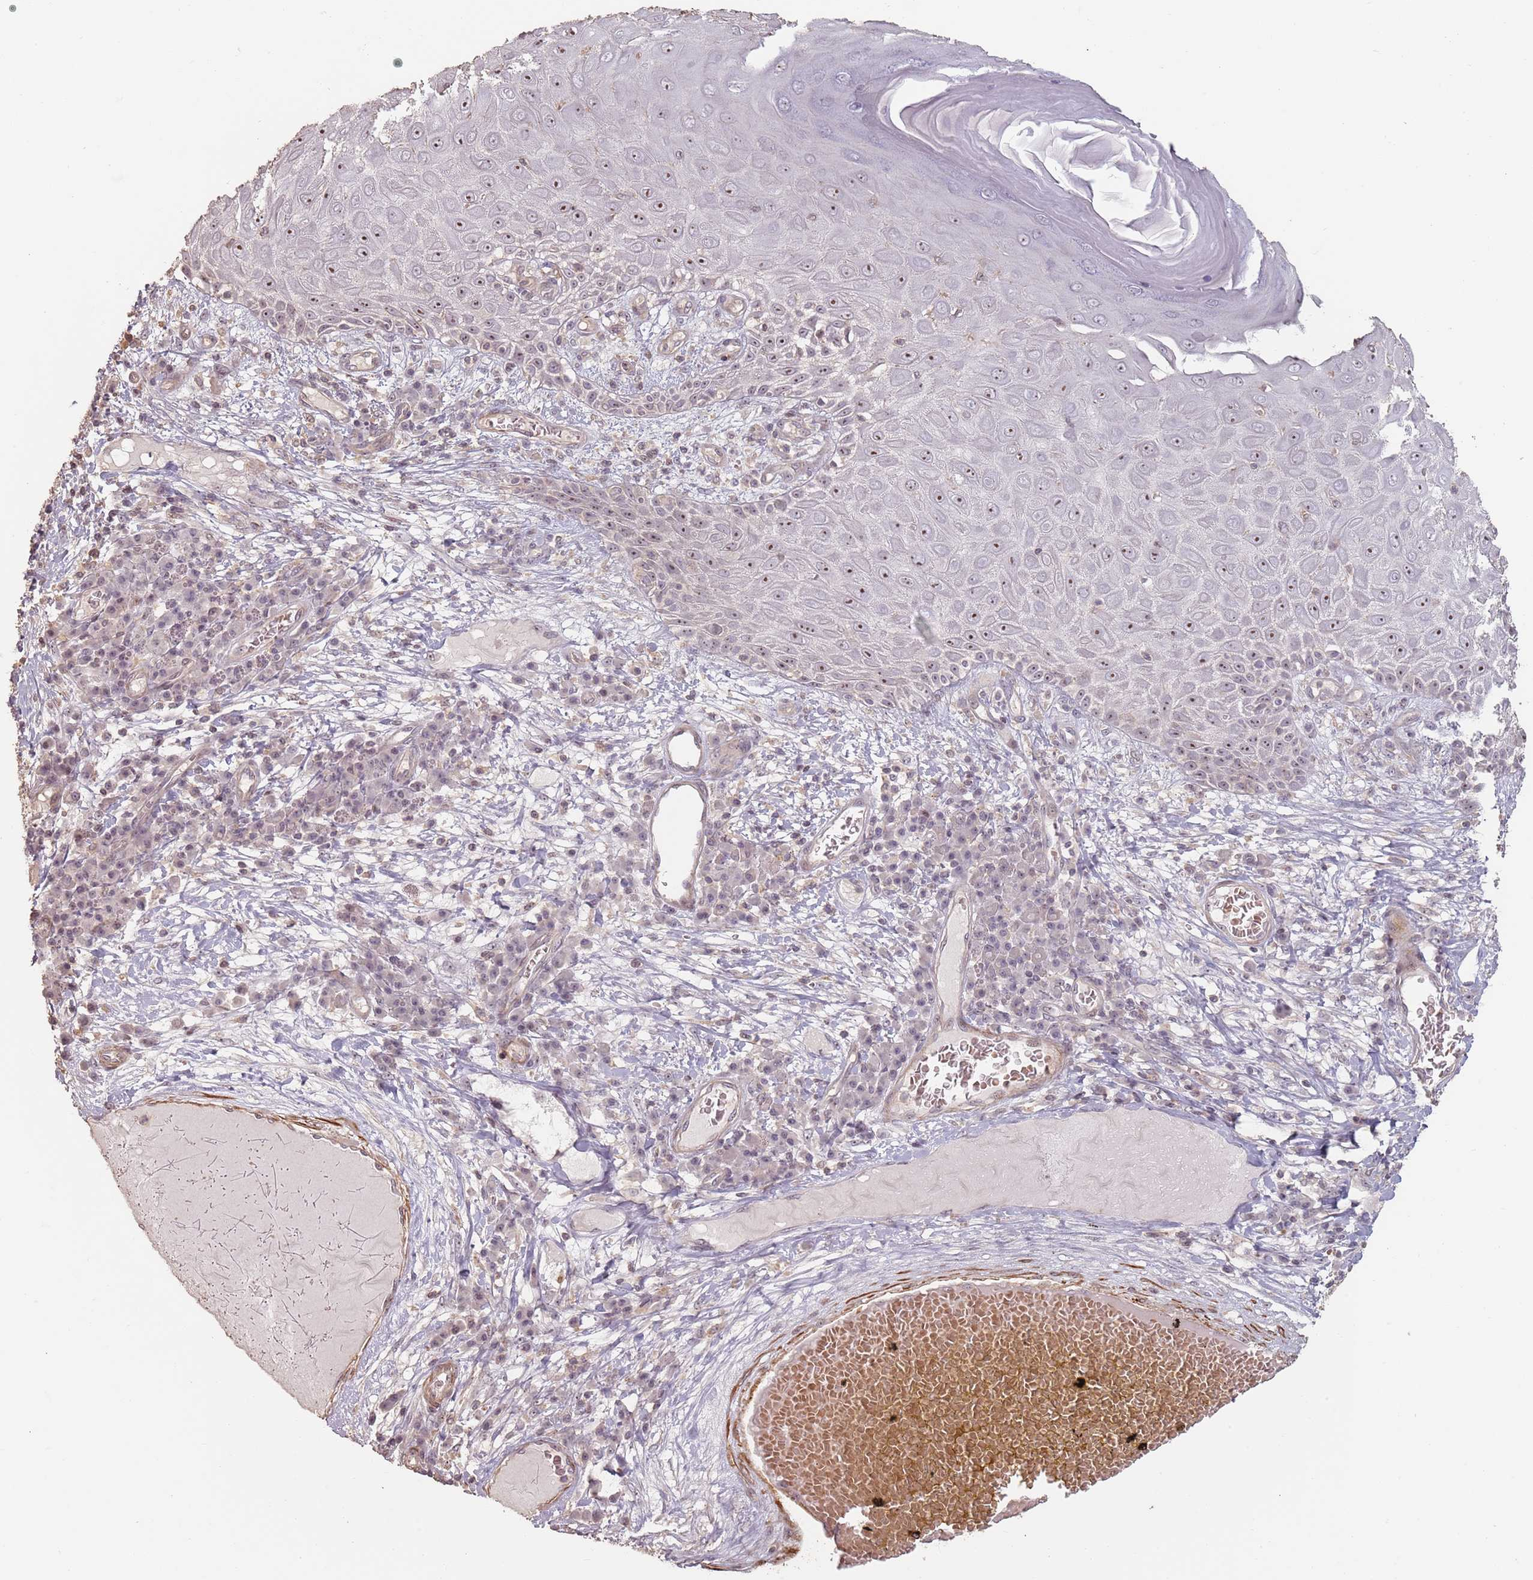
{"staining": {"intensity": "moderate", "quantity": ">75%", "location": "nuclear"}, "tissue": "melanoma", "cell_type": "Tumor cells", "image_type": "cancer", "snomed": [{"axis": "morphology", "description": "Malignant melanoma, NOS"}, {"axis": "topography", "description": "Skin"}], "caption": "Approximately >75% of tumor cells in melanoma show moderate nuclear protein expression as visualized by brown immunohistochemical staining.", "gene": "ADTRP", "patient": {"sex": "male", "age": 53}}